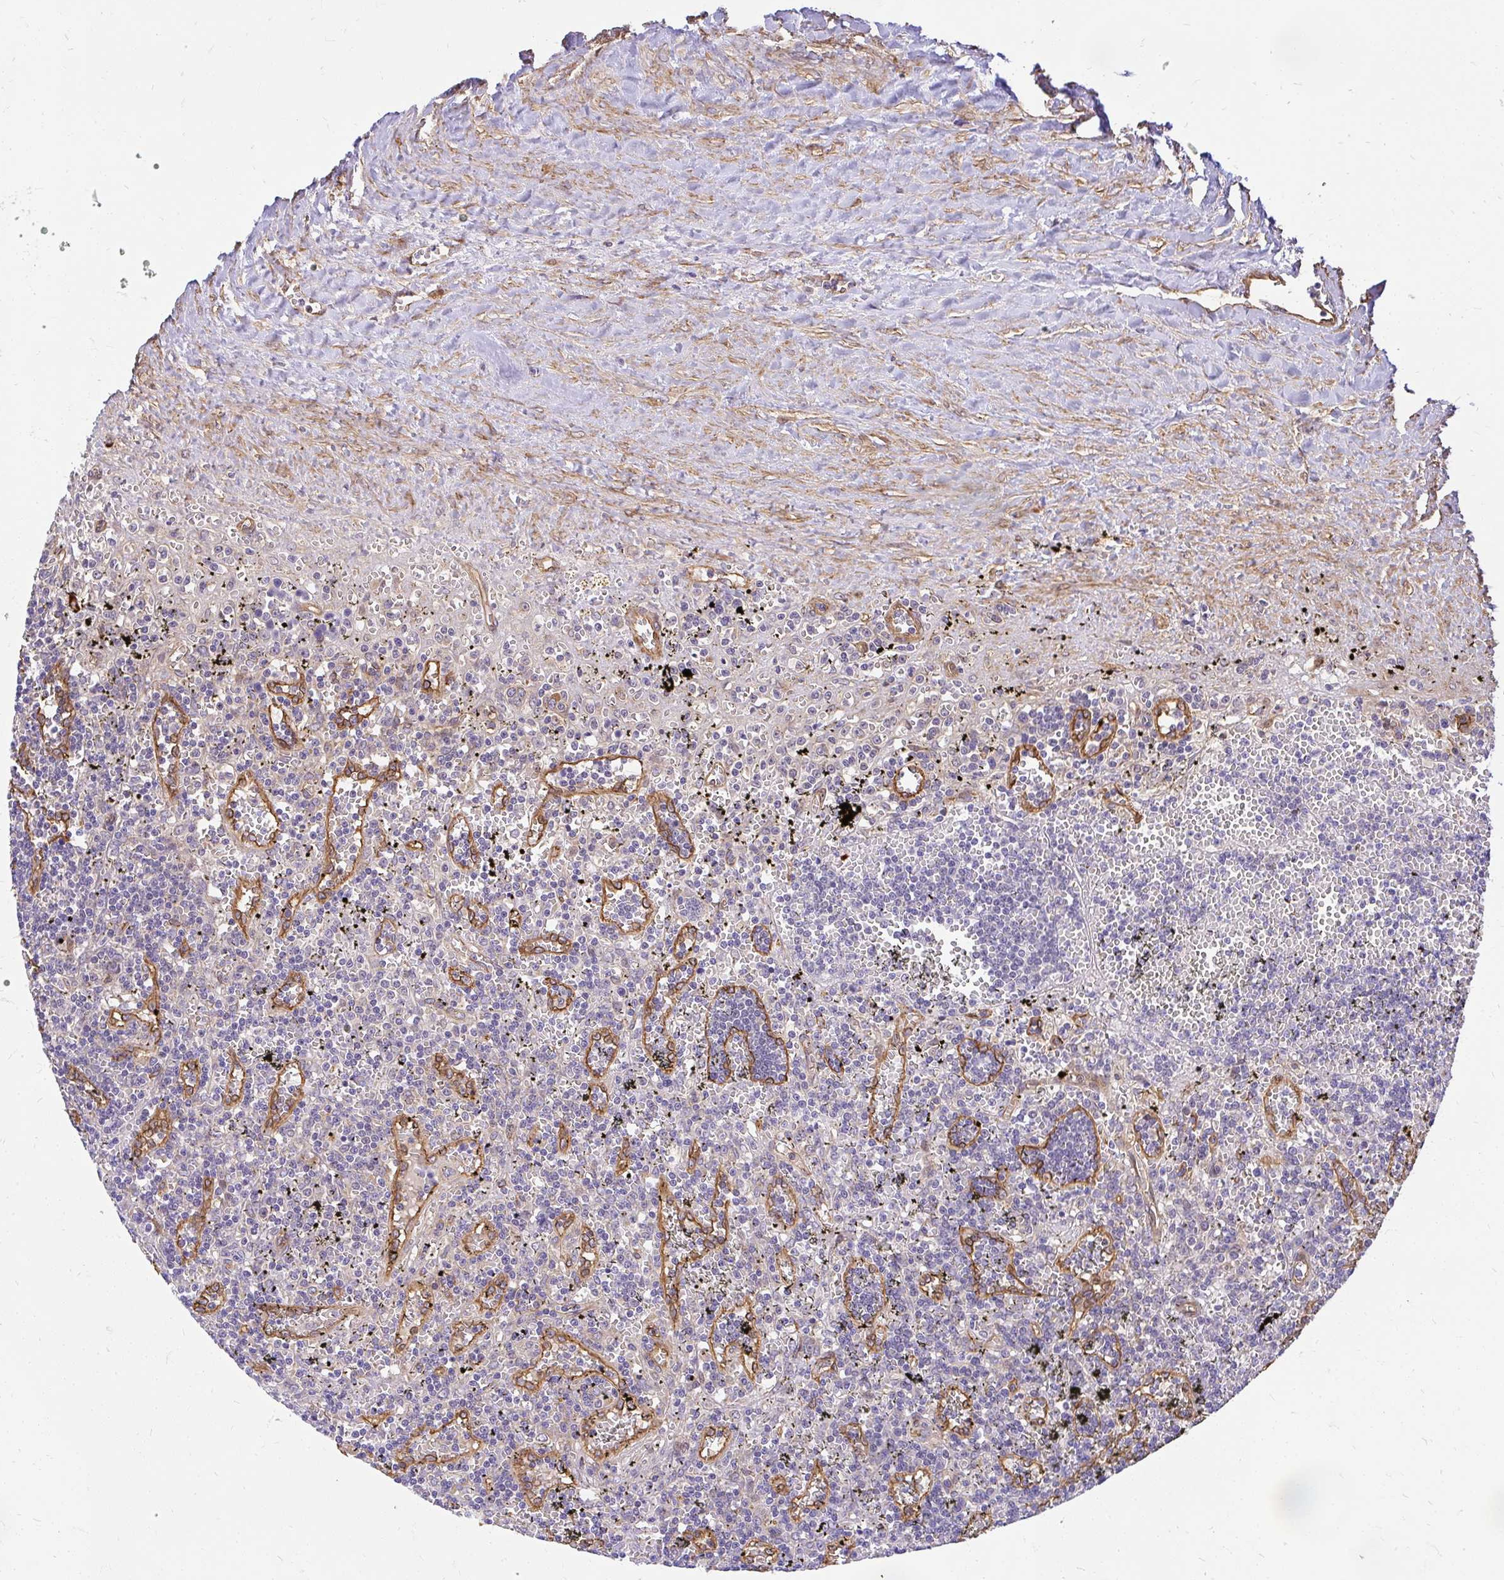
{"staining": {"intensity": "negative", "quantity": "none", "location": "none"}, "tissue": "lymphoma", "cell_type": "Tumor cells", "image_type": "cancer", "snomed": [{"axis": "morphology", "description": "Malignant lymphoma, non-Hodgkin's type, Low grade"}, {"axis": "topography", "description": "Spleen"}], "caption": "The image reveals no staining of tumor cells in lymphoma.", "gene": "RSKR", "patient": {"sex": "male", "age": 60}}